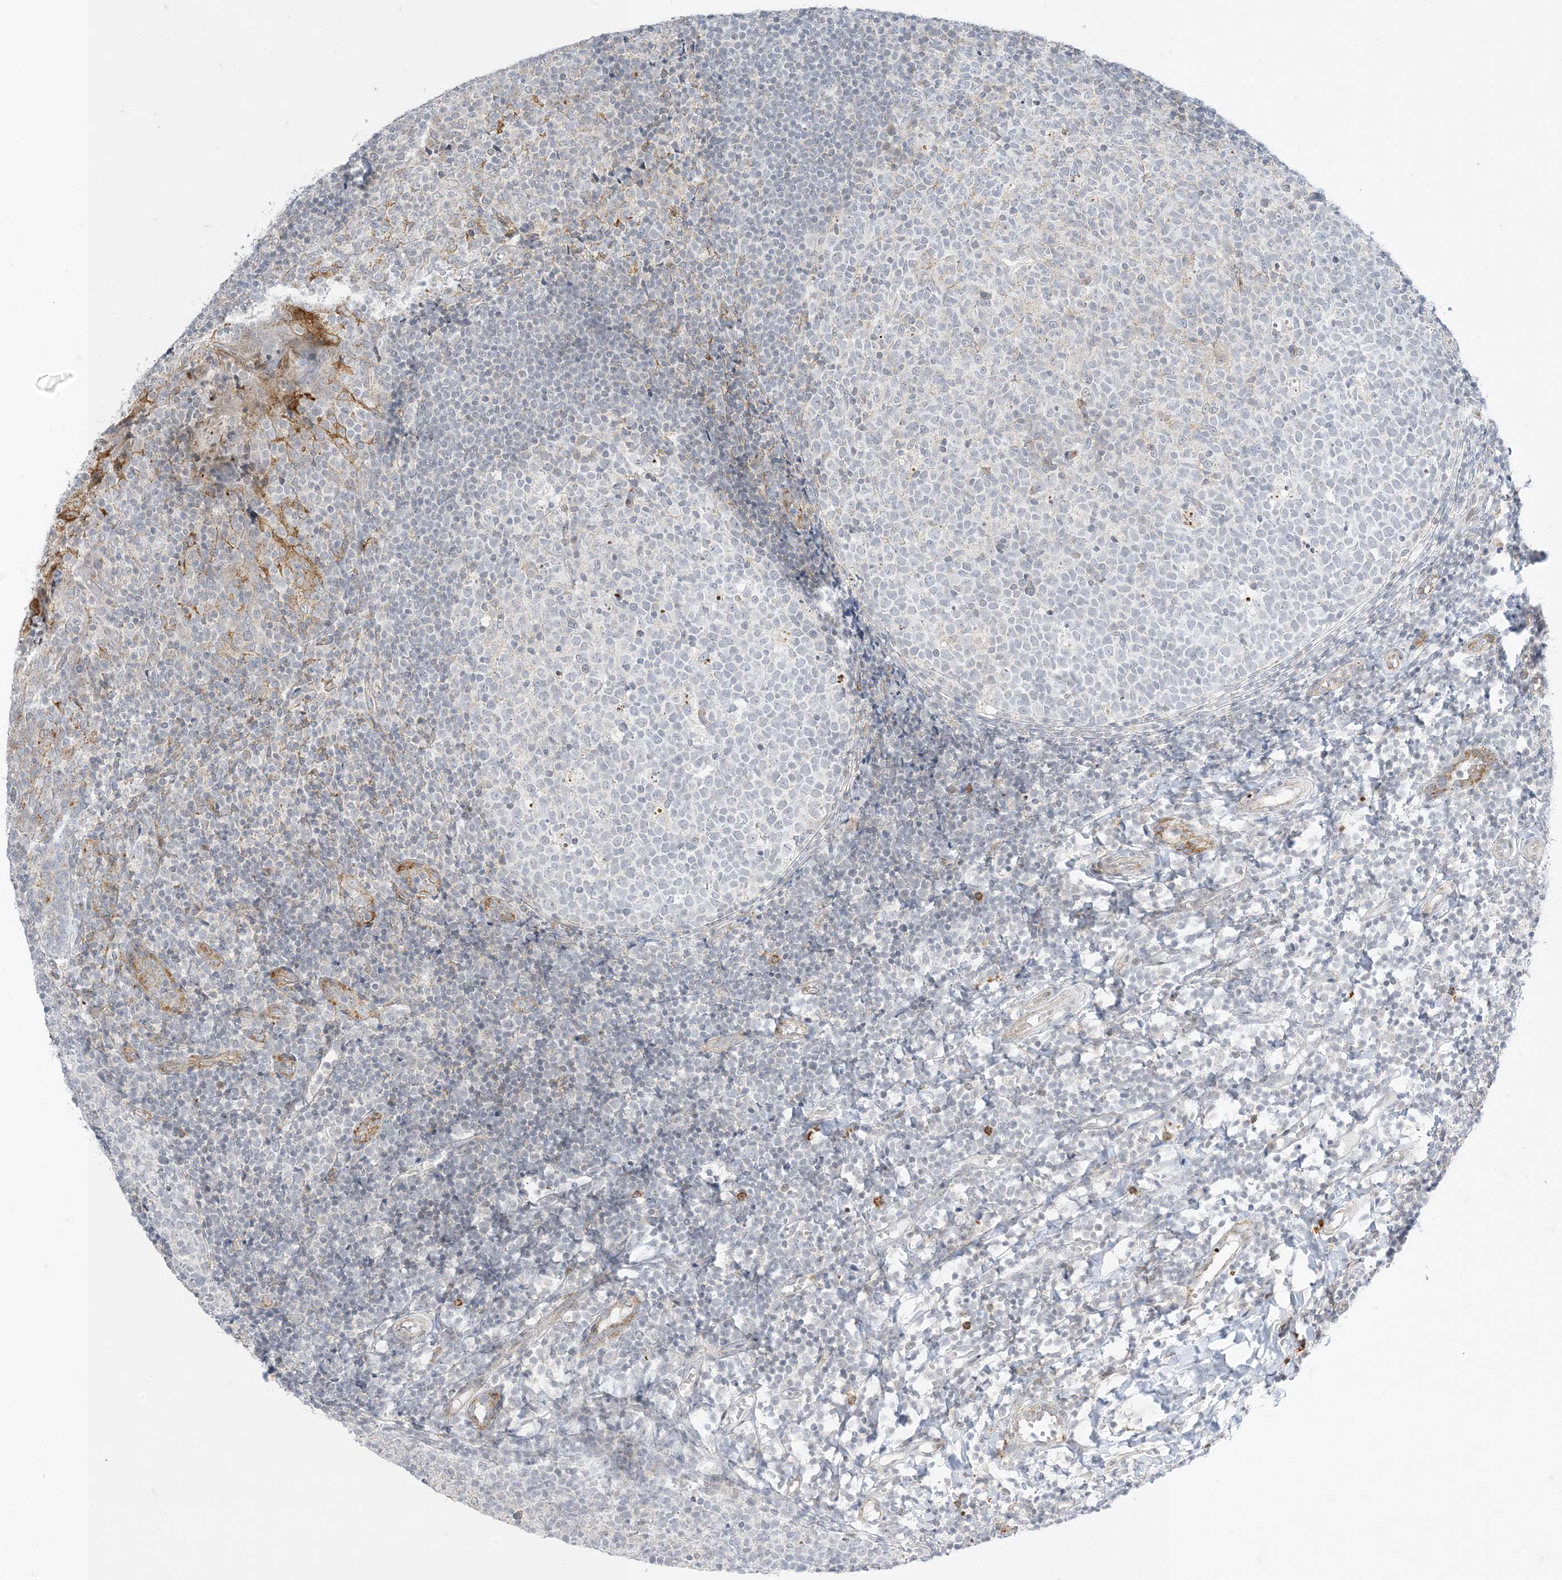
{"staining": {"intensity": "negative", "quantity": "none", "location": "none"}, "tissue": "tonsil", "cell_type": "Germinal center cells", "image_type": "normal", "snomed": [{"axis": "morphology", "description": "Normal tissue, NOS"}, {"axis": "topography", "description": "Tonsil"}], "caption": "High magnification brightfield microscopy of benign tonsil stained with DAB (3,3'-diaminobenzidine) (brown) and counterstained with hematoxylin (blue): germinal center cells show no significant positivity.", "gene": "RAC1", "patient": {"sex": "female", "age": 19}}